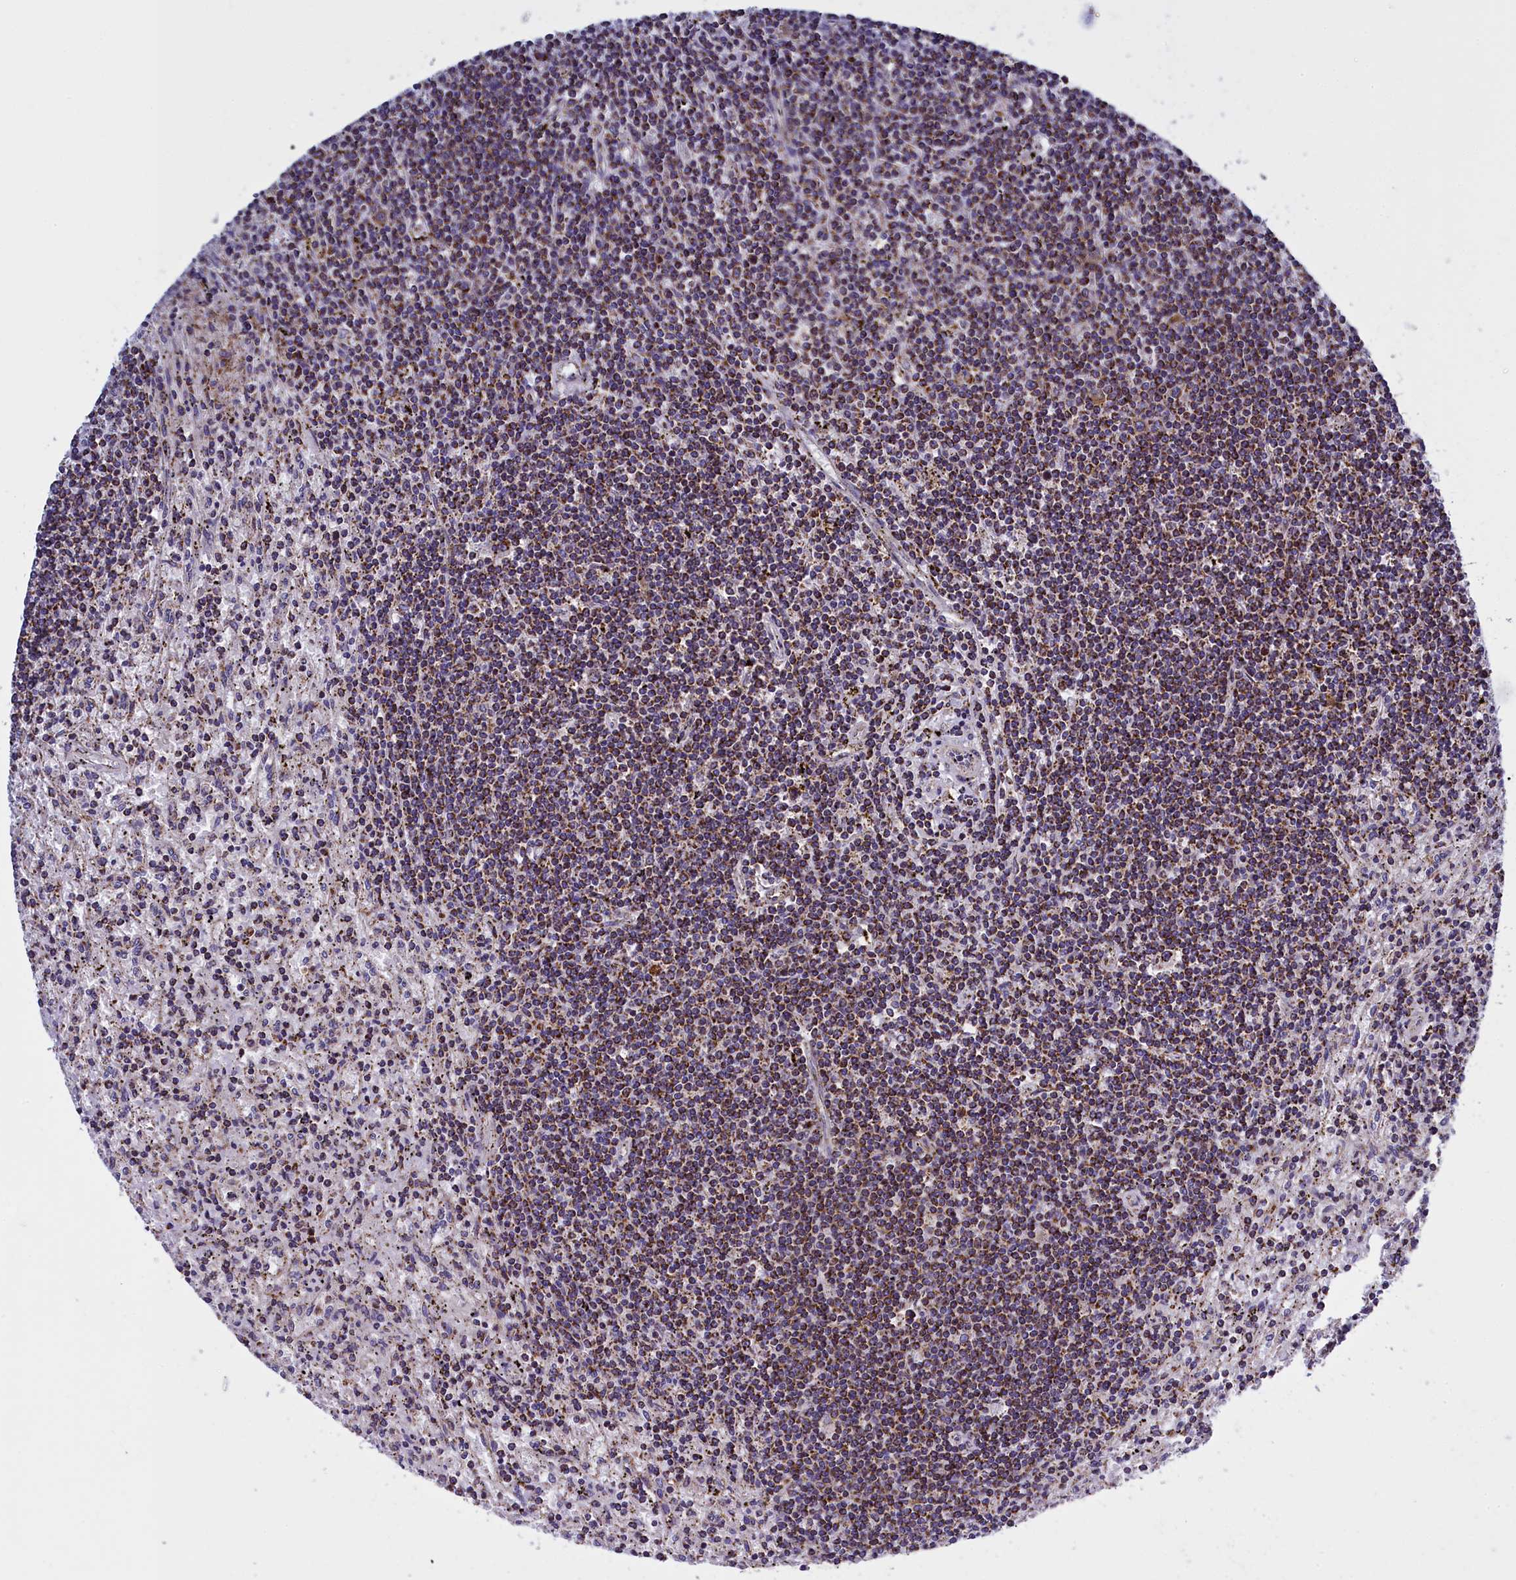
{"staining": {"intensity": "moderate", "quantity": ">75%", "location": "cytoplasmic/membranous"}, "tissue": "lymphoma", "cell_type": "Tumor cells", "image_type": "cancer", "snomed": [{"axis": "morphology", "description": "Malignant lymphoma, non-Hodgkin's type, Low grade"}, {"axis": "topography", "description": "Spleen"}], "caption": "A brown stain labels moderate cytoplasmic/membranous staining of a protein in low-grade malignant lymphoma, non-Hodgkin's type tumor cells. The protein of interest is stained brown, and the nuclei are stained in blue (DAB IHC with brightfield microscopy, high magnification).", "gene": "IFT122", "patient": {"sex": "male", "age": 76}}